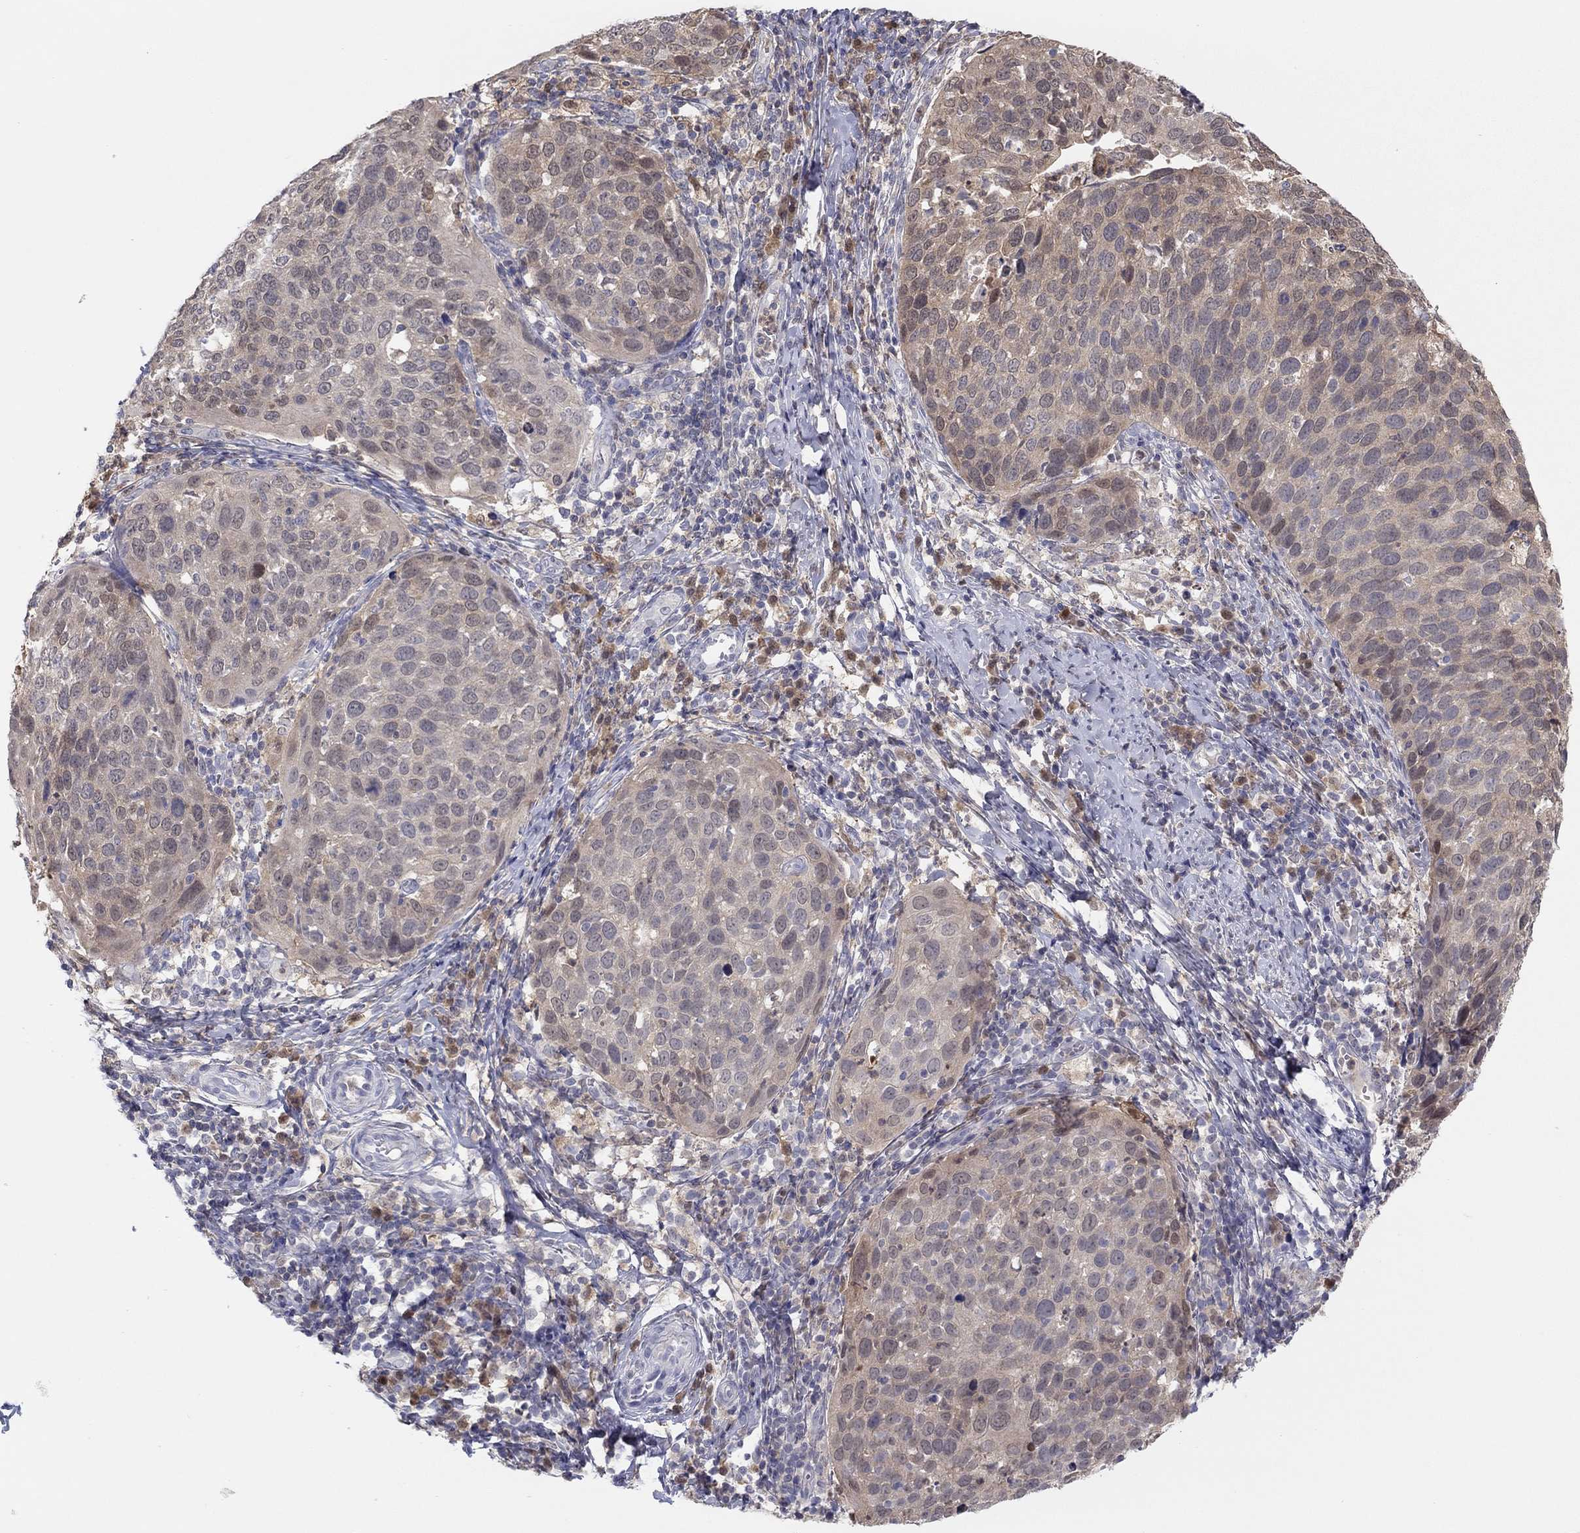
{"staining": {"intensity": "weak", "quantity": "25%-75%", "location": "cytoplasmic/membranous"}, "tissue": "cervical cancer", "cell_type": "Tumor cells", "image_type": "cancer", "snomed": [{"axis": "morphology", "description": "Squamous cell carcinoma, NOS"}, {"axis": "topography", "description": "Cervix"}], "caption": "Approximately 25%-75% of tumor cells in human cervical squamous cell carcinoma show weak cytoplasmic/membranous protein expression as visualized by brown immunohistochemical staining.", "gene": "PDXK", "patient": {"sex": "female", "age": 54}}